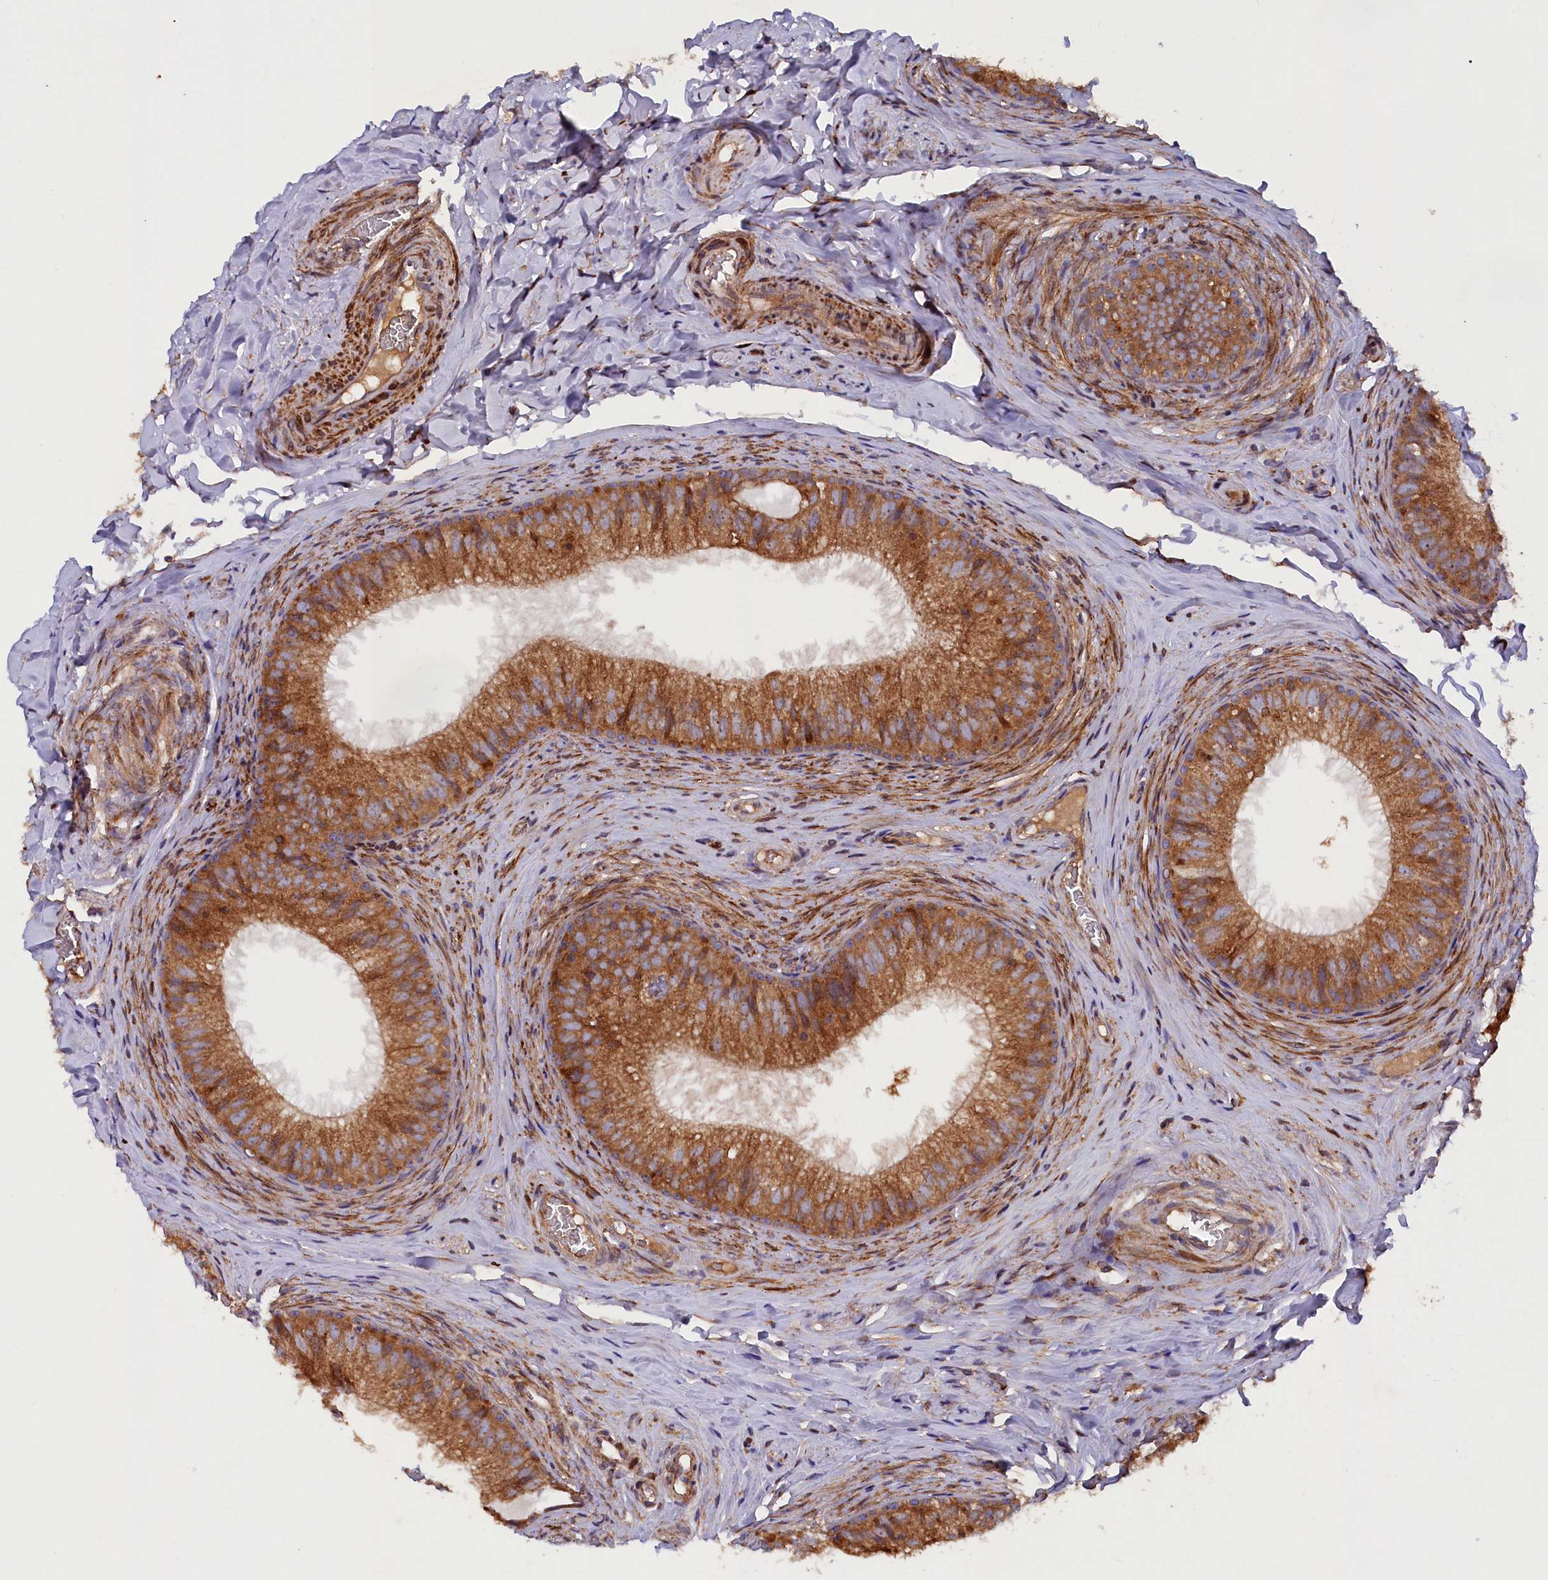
{"staining": {"intensity": "moderate", "quantity": ">75%", "location": "cytoplasmic/membranous"}, "tissue": "epididymis", "cell_type": "Glandular cells", "image_type": "normal", "snomed": [{"axis": "morphology", "description": "Normal tissue, NOS"}, {"axis": "topography", "description": "Epididymis"}], "caption": "Immunohistochemistry of normal human epididymis reveals medium levels of moderate cytoplasmic/membranous staining in approximately >75% of glandular cells. (DAB (3,3'-diaminobenzidine) IHC with brightfield microscopy, high magnification).", "gene": "ARRDC4", "patient": {"sex": "male", "age": 34}}